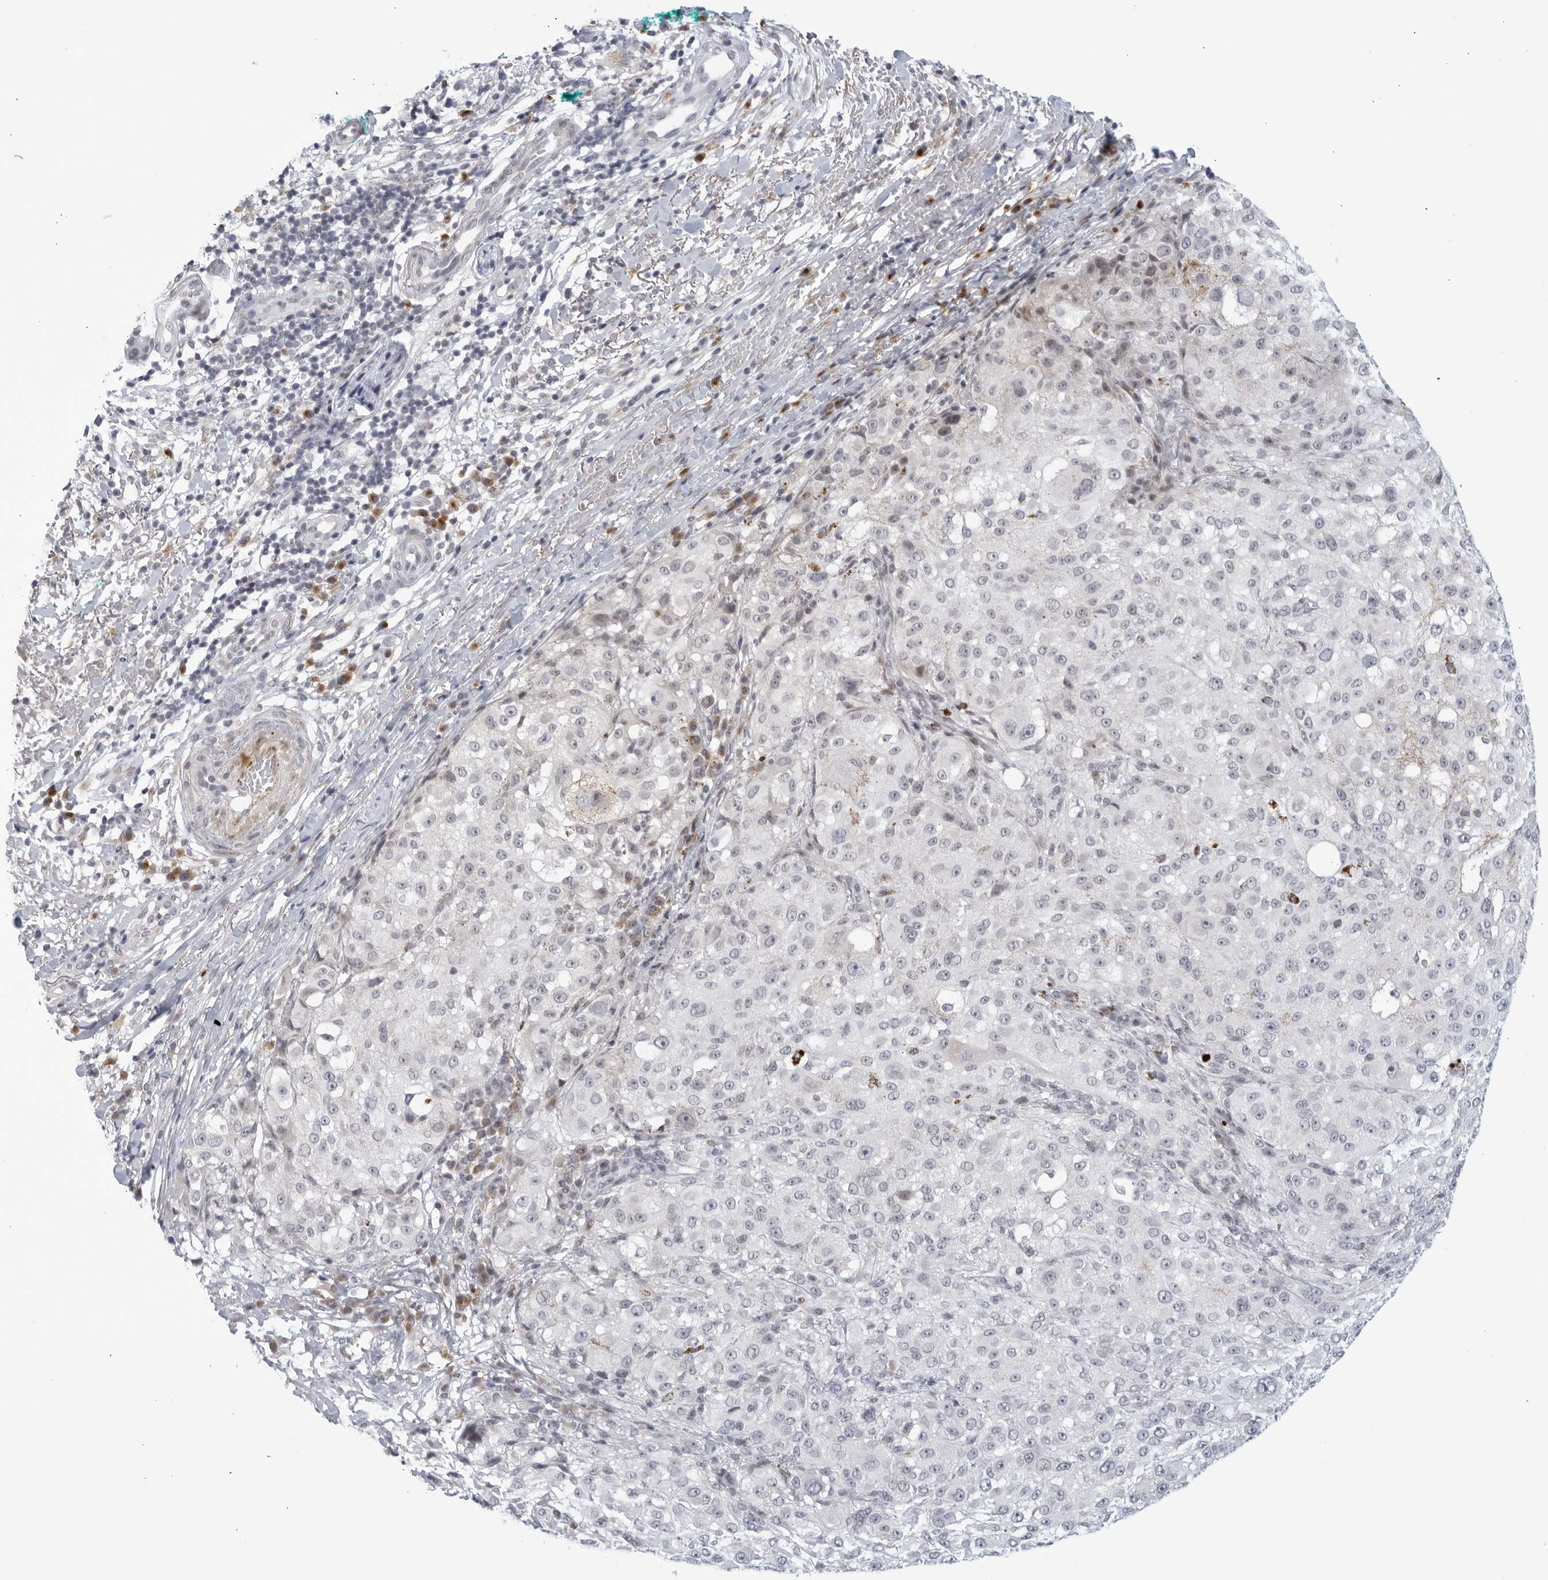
{"staining": {"intensity": "negative", "quantity": "none", "location": "none"}, "tissue": "melanoma", "cell_type": "Tumor cells", "image_type": "cancer", "snomed": [{"axis": "morphology", "description": "Necrosis, NOS"}, {"axis": "morphology", "description": "Malignant melanoma, NOS"}, {"axis": "topography", "description": "Skin"}], "caption": "A photomicrograph of human malignant melanoma is negative for staining in tumor cells.", "gene": "WDTC1", "patient": {"sex": "female", "age": 87}}